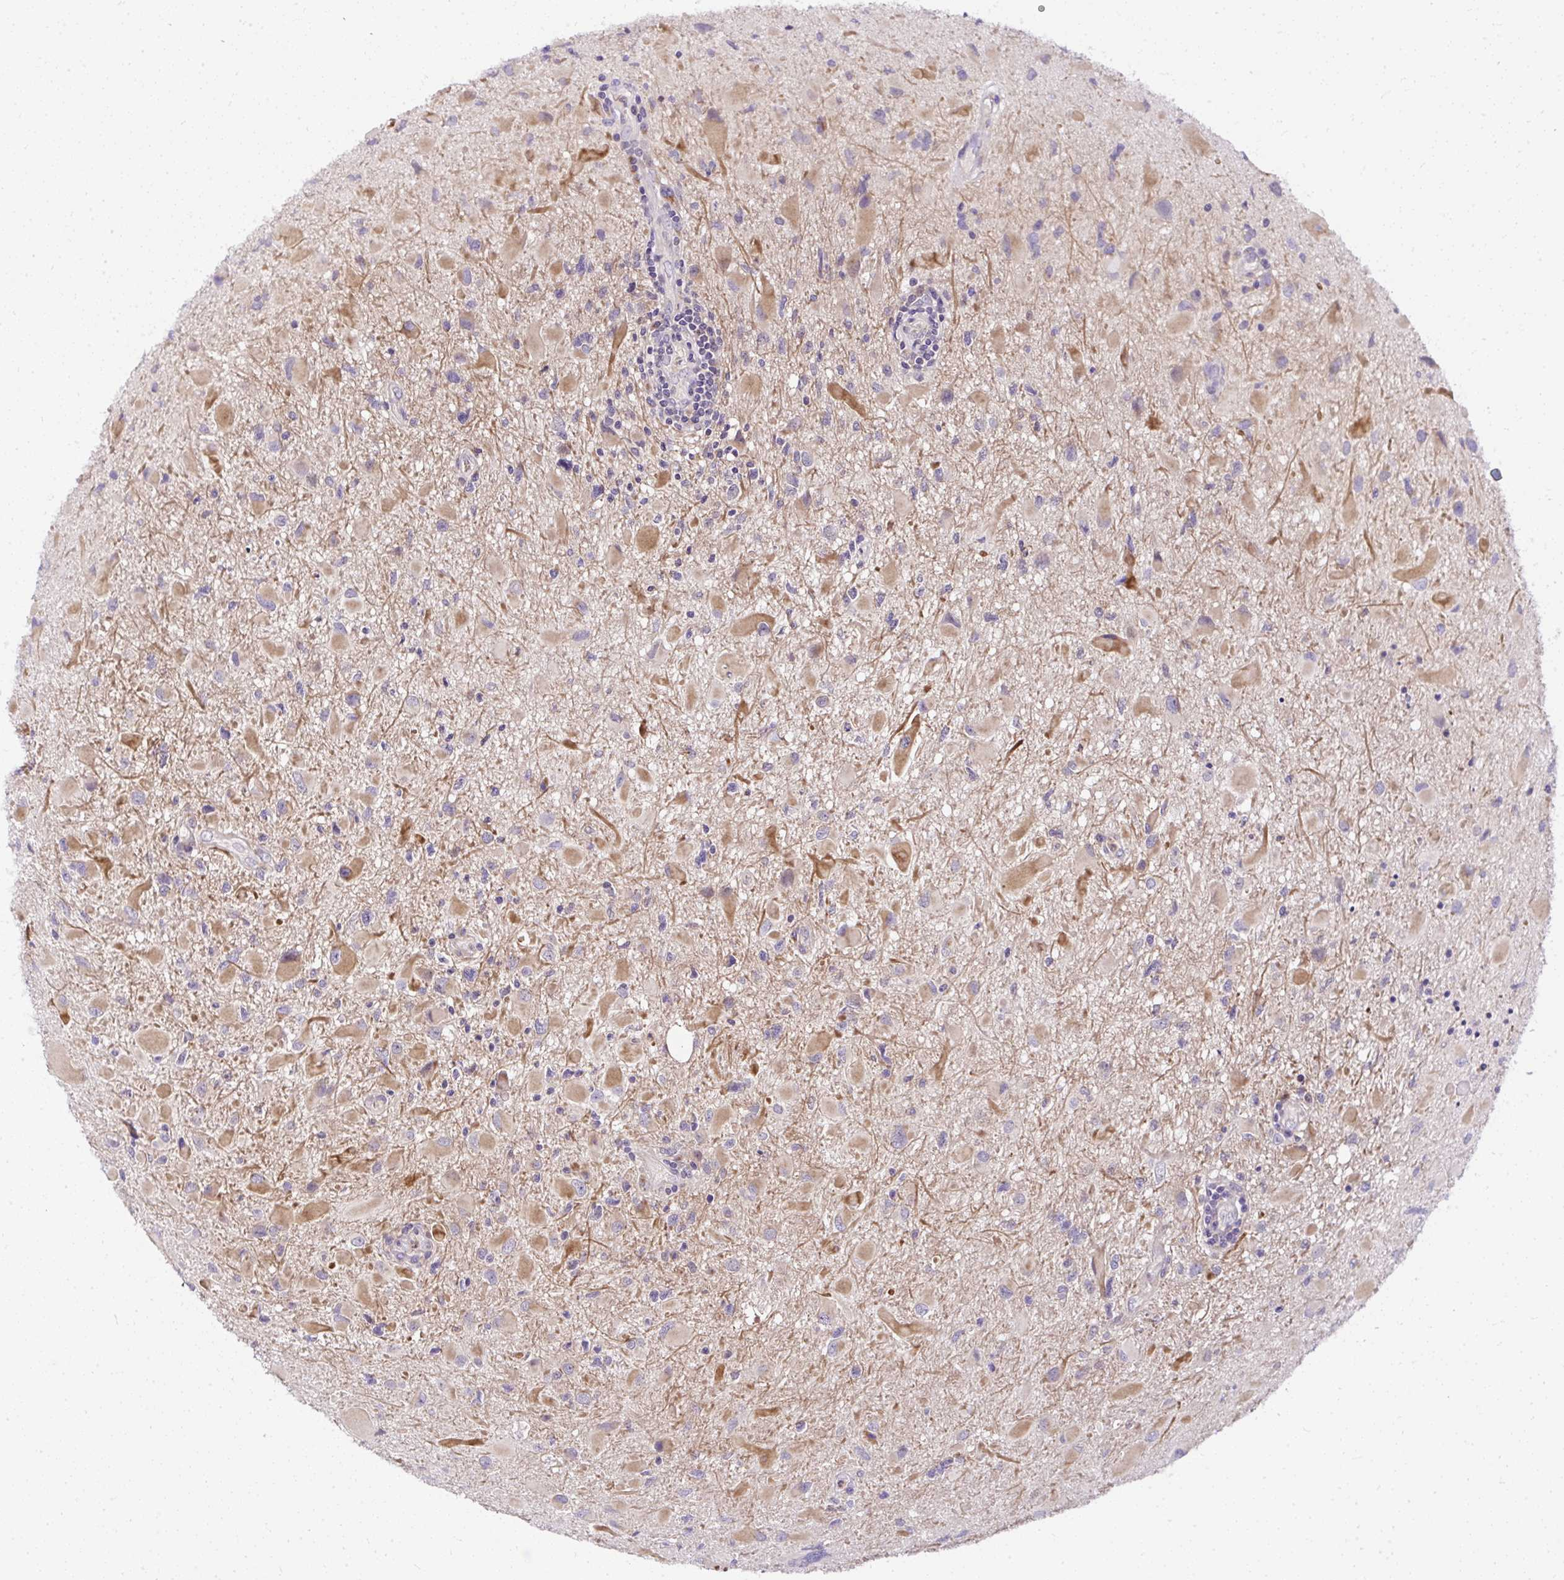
{"staining": {"intensity": "negative", "quantity": "none", "location": "none"}, "tissue": "glioma", "cell_type": "Tumor cells", "image_type": "cancer", "snomed": [{"axis": "morphology", "description": "Glioma, malignant, Low grade"}, {"axis": "topography", "description": "Brain"}], "caption": "Image shows no protein positivity in tumor cells of glioma tissue.", "gene": "DEPDC5", "patient": {"sex": "female", "age": 32}}